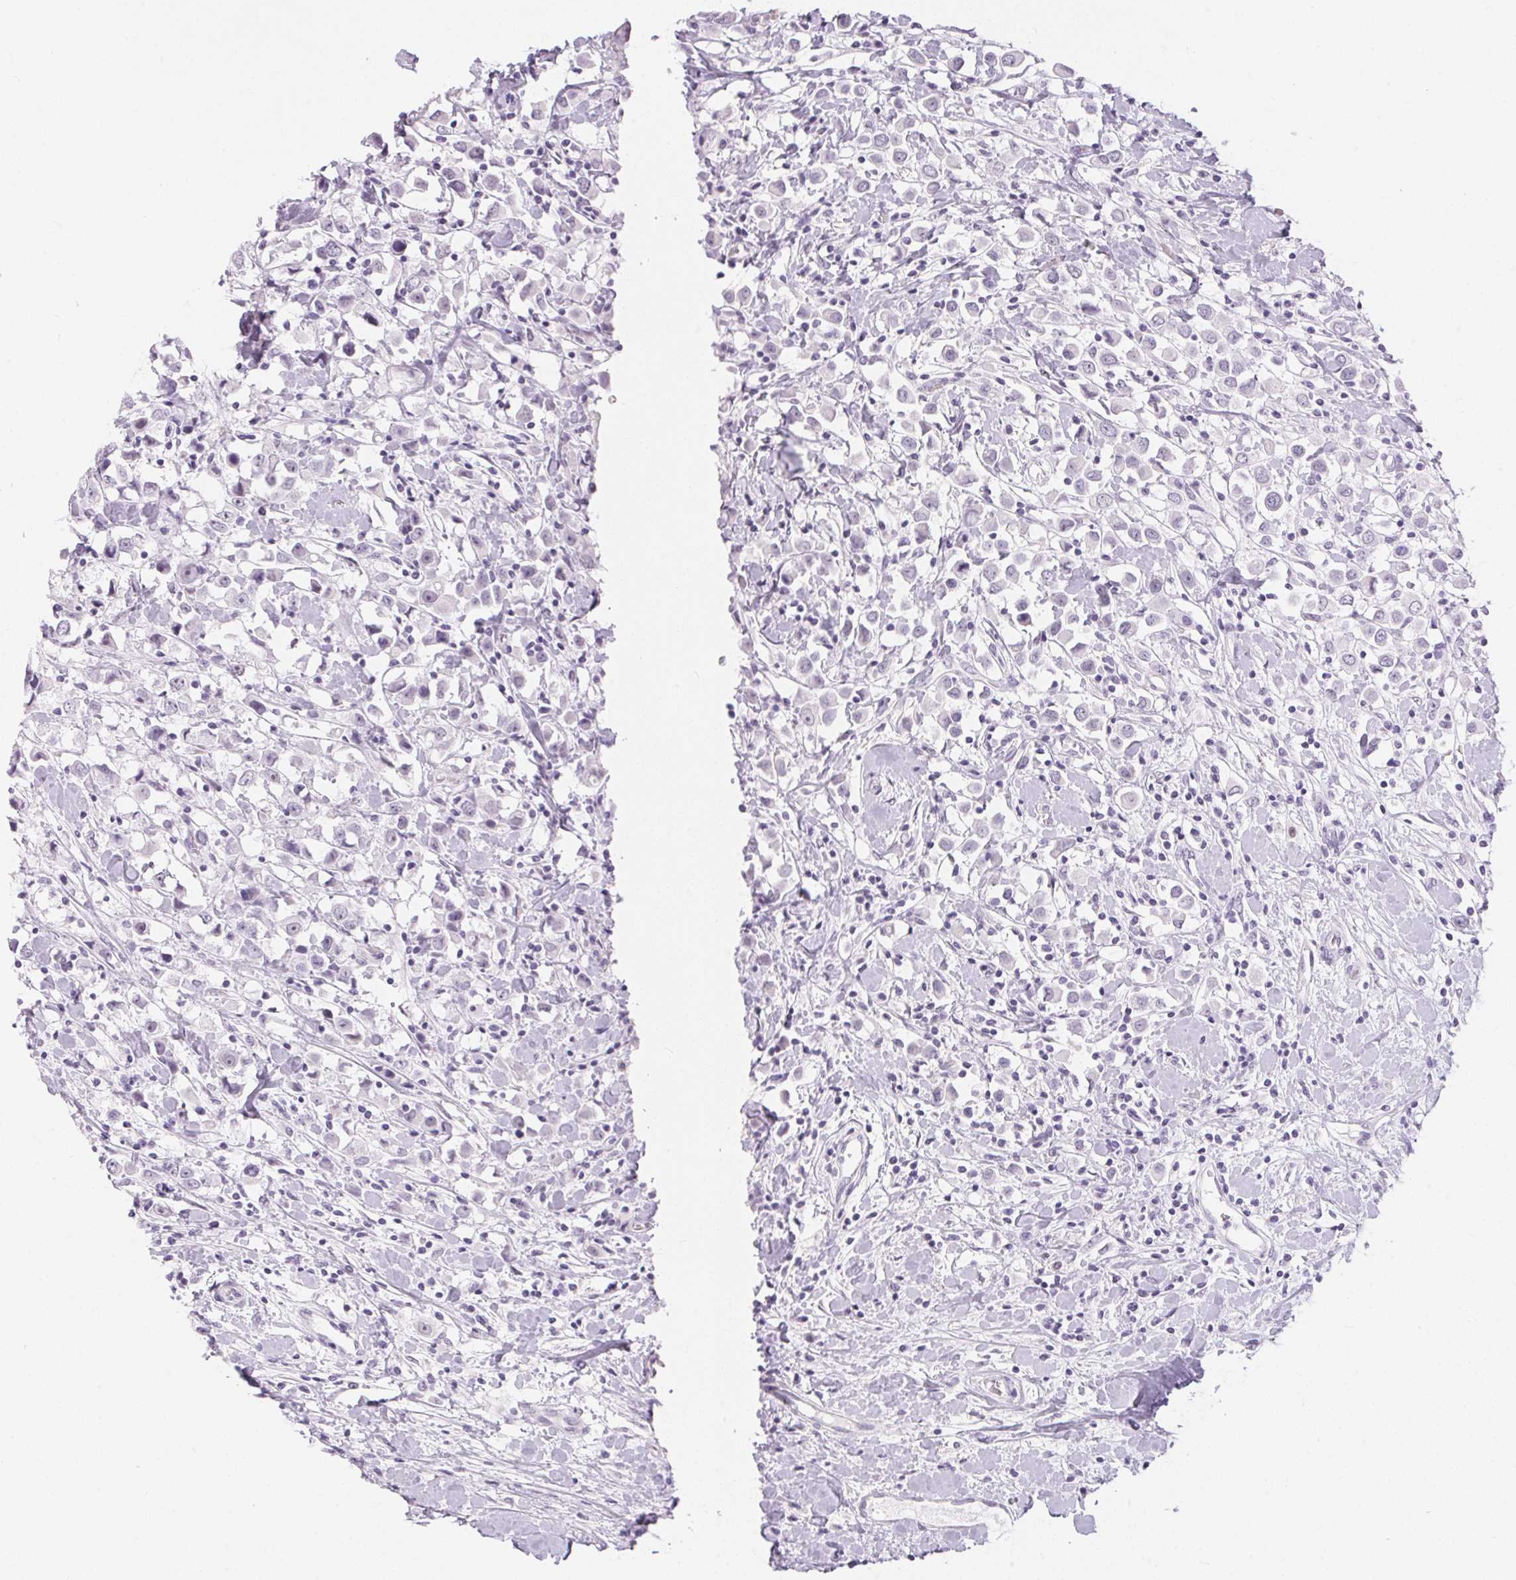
{"staining": {"intensity": "negative", "quantity": "none", "location": "none"}, "tissue": "breast cancer", "cell_type": "Tumor cells", "image_type": "cancer", "snomed": [{"axis": "morphology", "description": "Duct carcinoma"}, {"axis": "topography", "description": "Breast"}], "caption": "There is no significant staining in tumor cells of breast cancer (invasive ductal carcinoma). The staining is performed using DAB (3,3'-diaminobenzidine) brown chromogen with nuclei counter-stained in using hematoxylin.", "gene": "CADPS", "patient": {"sex": "female", "age": 61}}